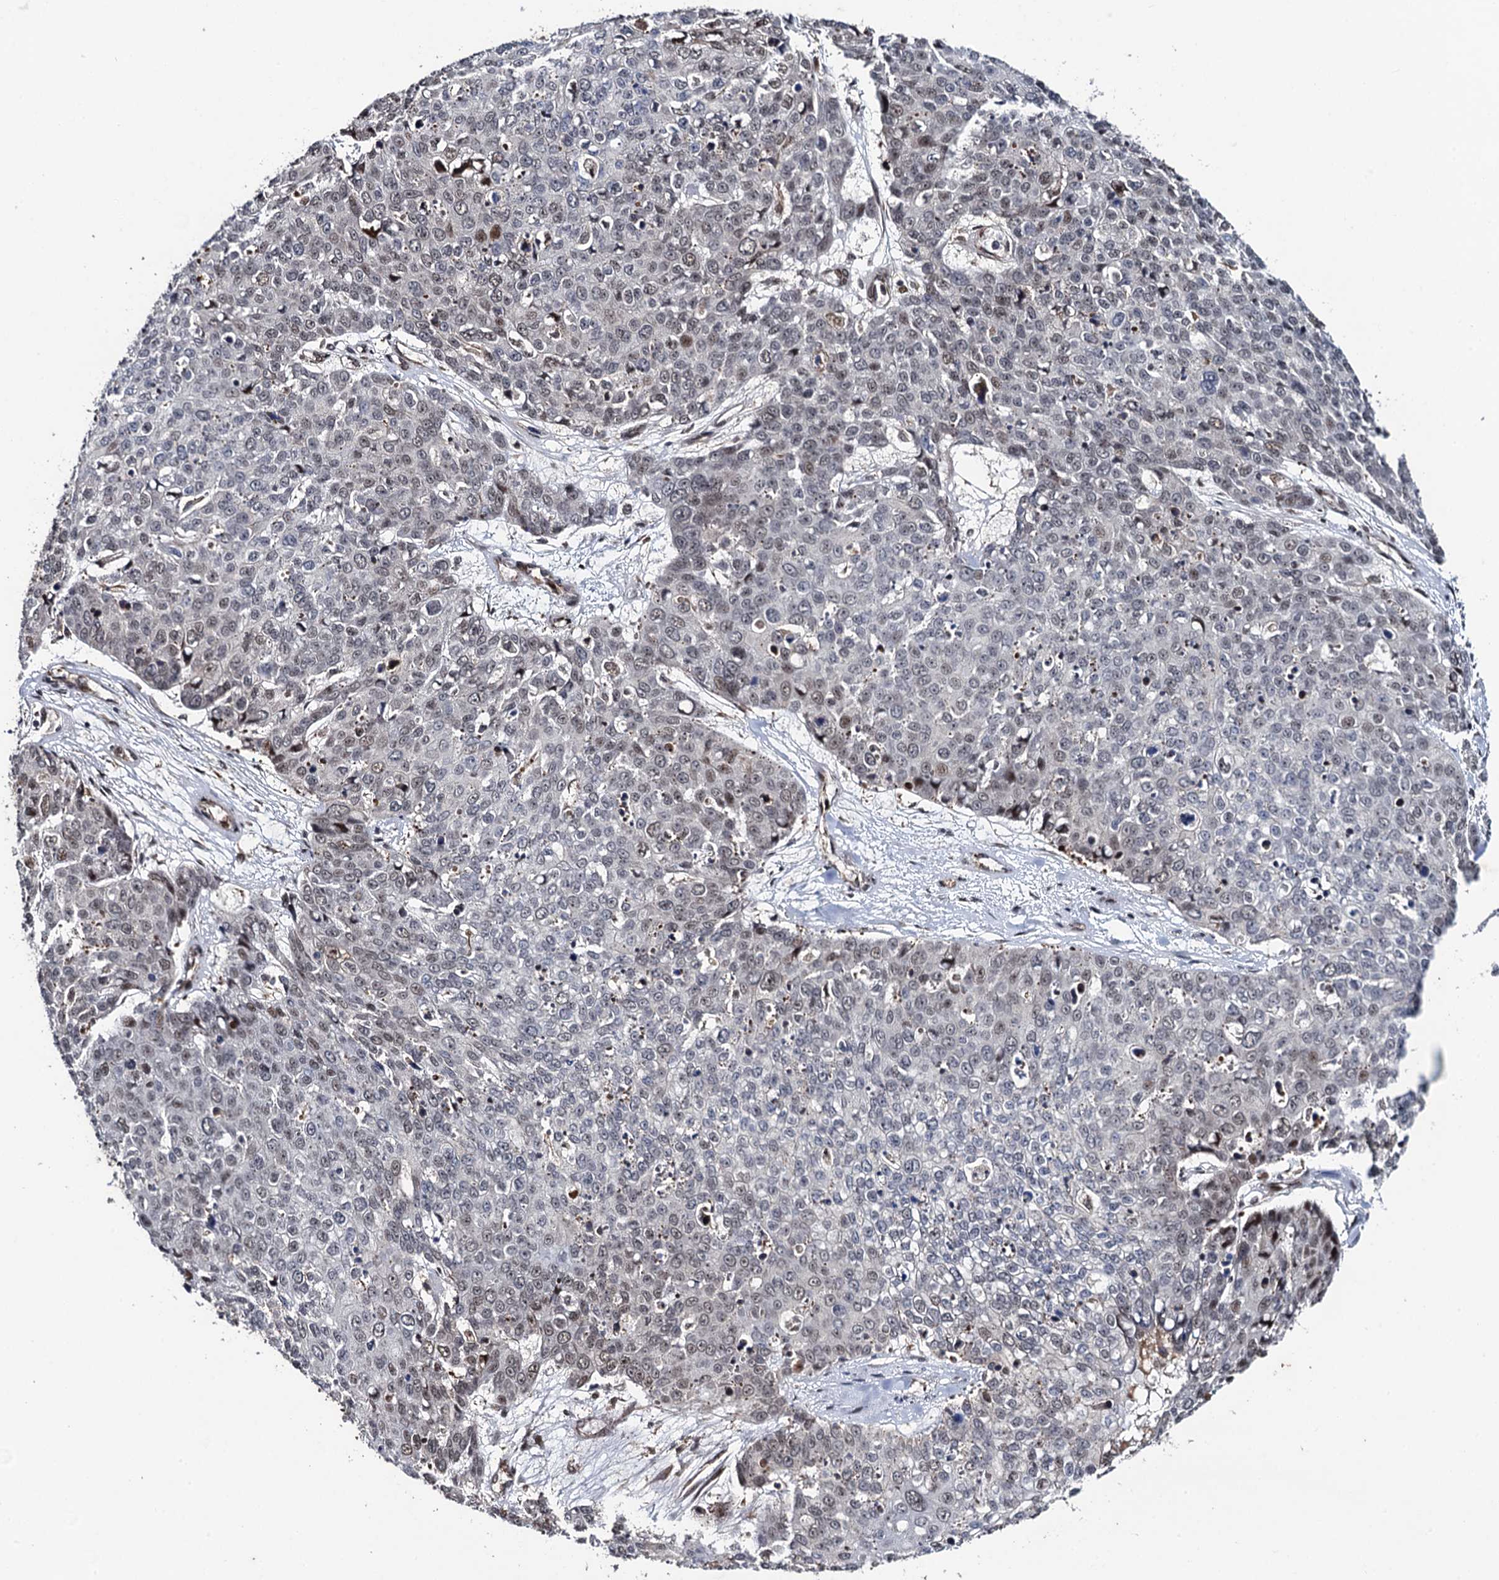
{"staining": {"intensity": "weak", "quantity": "25%-75%", "location": "nuclear"}, "tissue": "skin cancer", "cell_type": "Tumor cells", "image_type": "cancer", "snomed": [{"axis": "morphology", "description": "Squamous cell carcinoma, NOS"}, {"axis": "topography", "description": "Skin"}], "caption": "Immunohistochemistry (IHC) of skin cancer demonstrates low levels of weak nuclear positivity in about 25%-75% of tumor cells.", "gene": "CDC23", "patient": {"sex": "male", "age": 71}}